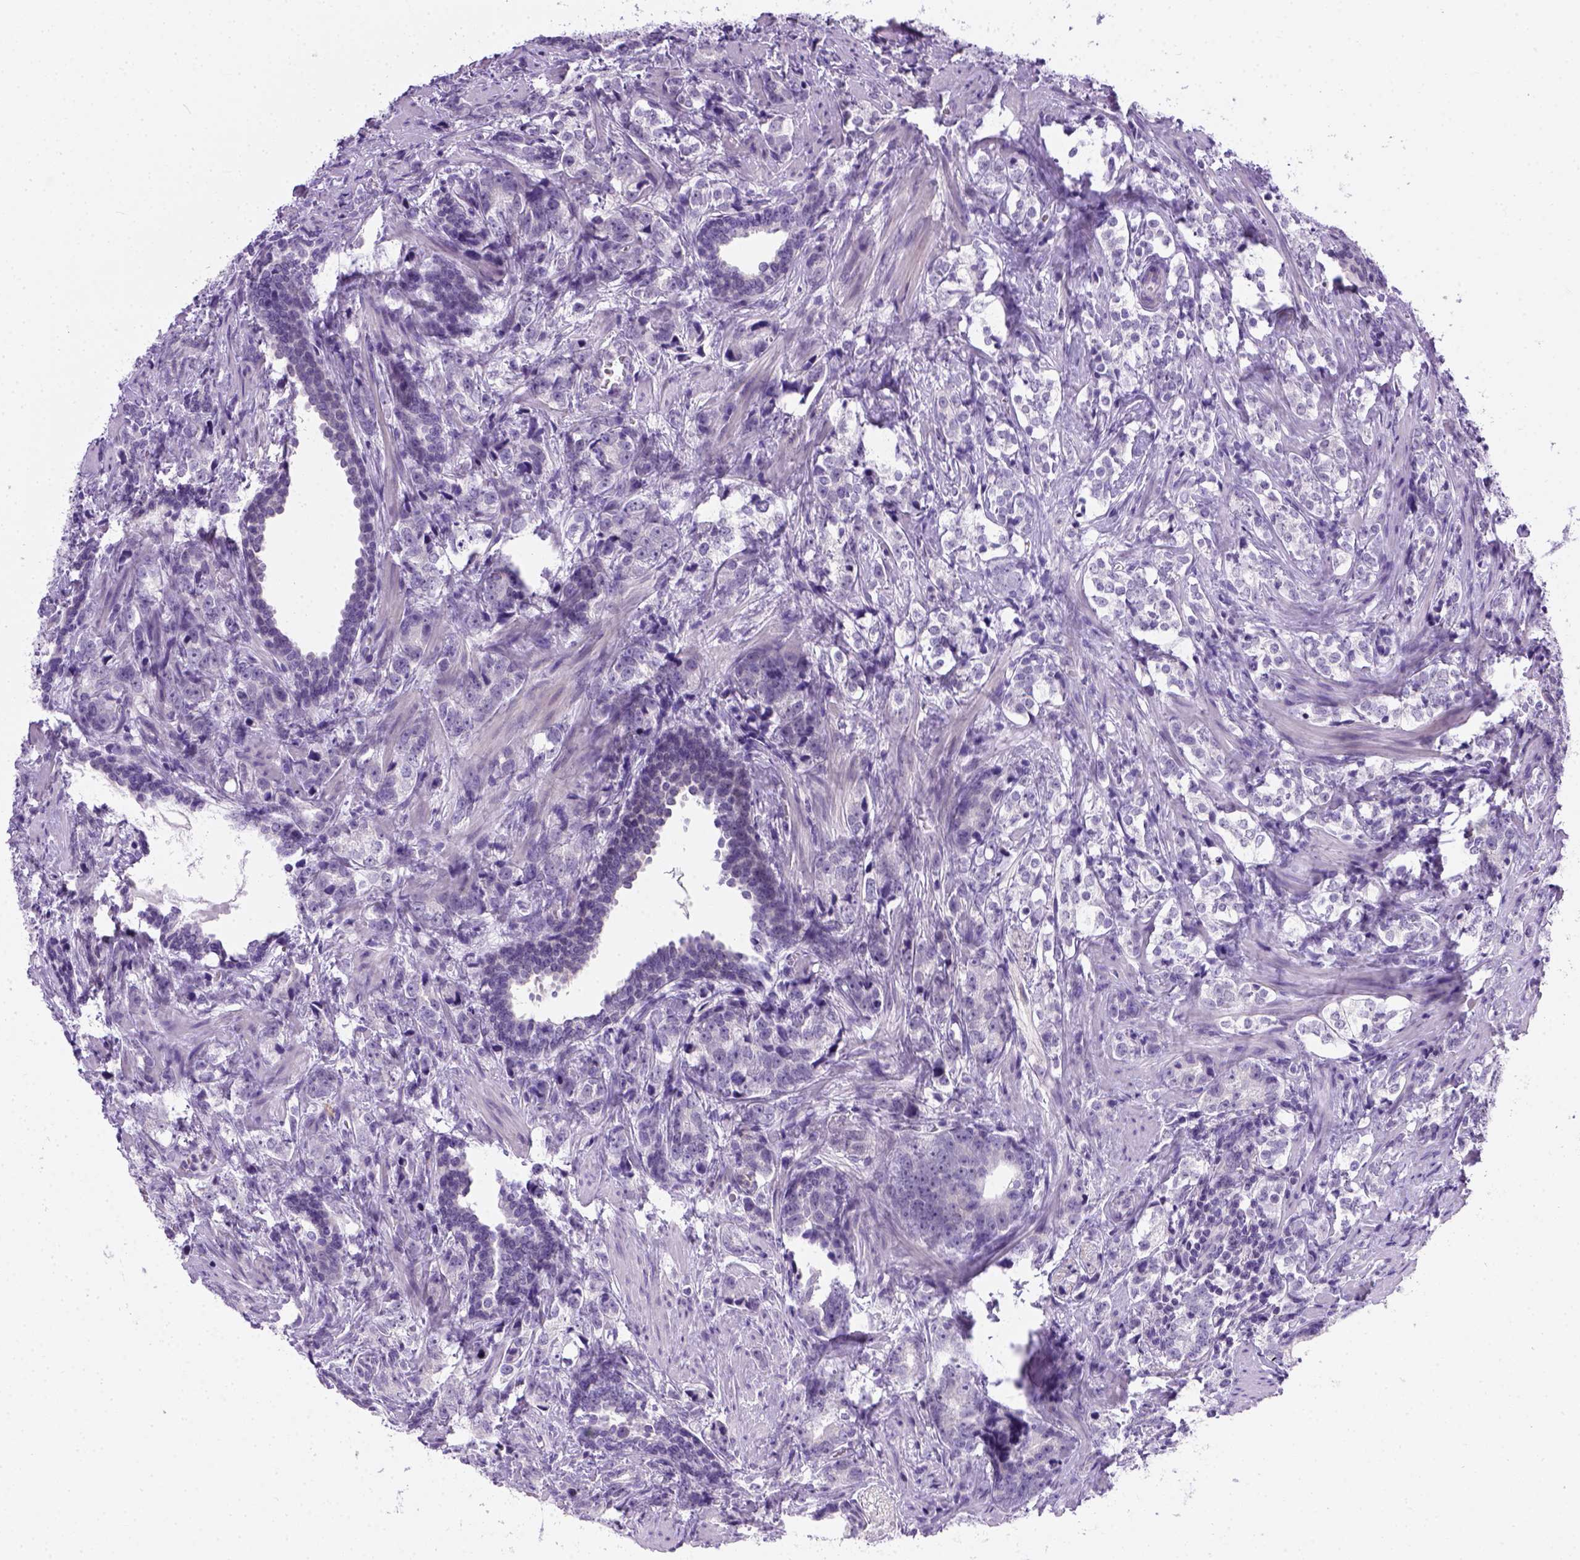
{"staining": {"intensity": "negative", "quantity": "none", "location": "none"}, "tissue": "prostate cancer", "cell_type": "Tumor cells", "image_type": "cancer", "snomed": [{"axis": "morphology", "description": "Adenocarcinoma, NOS"}, {"axis": "topography", "description": "Prostate and seminal vesicle, NOS"}], "caption": "The photomicrograph exhibits no significant expression in tumor cells of adenocarcinoma (prostate). Nuclei are stained in blue.", "gene": "FAM184B", "patient": {"sex": "male", "age": 63}}